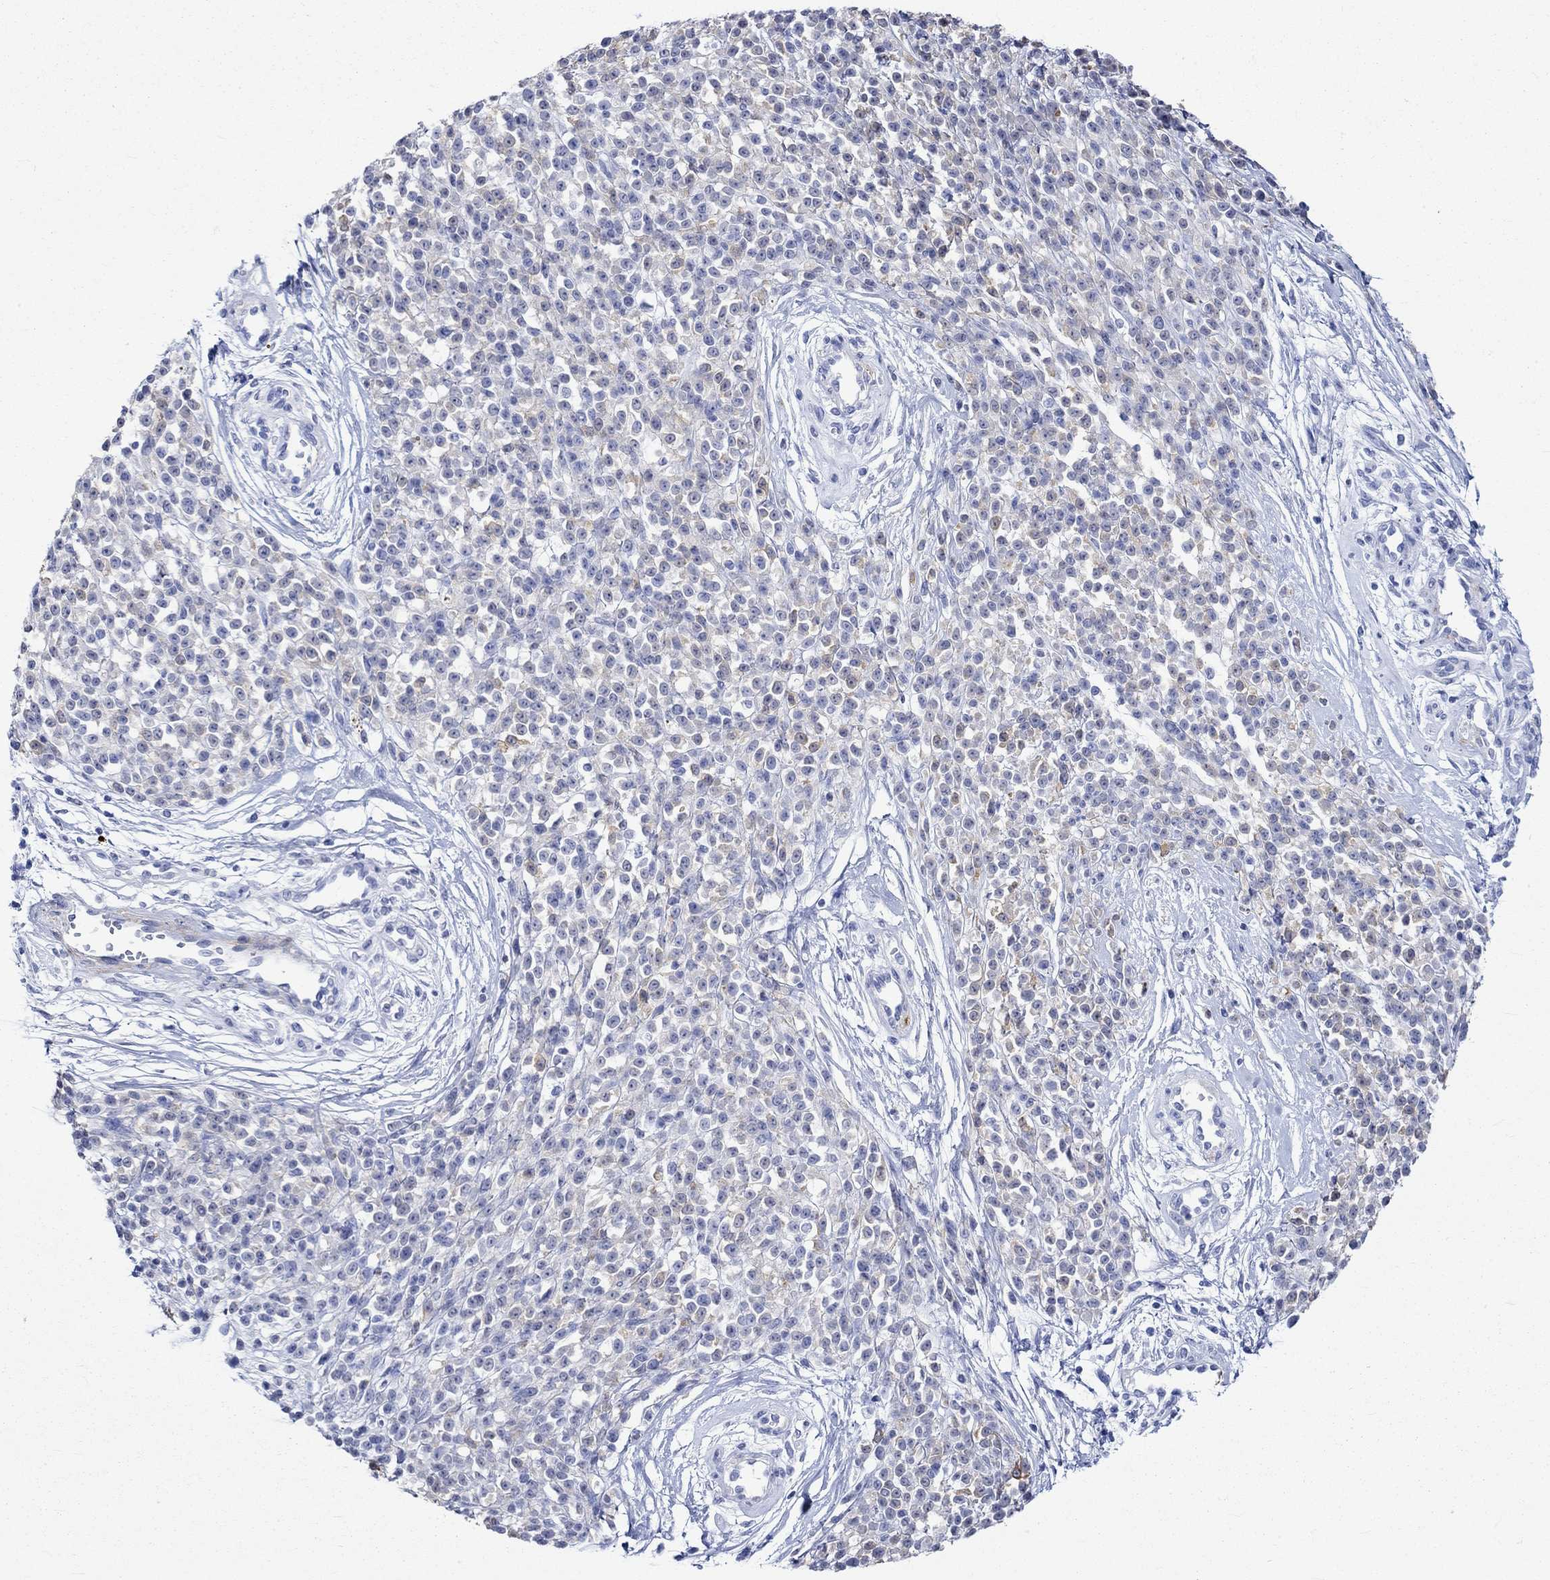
{"staining": {"intensity": "negative", "quantity": "none", "location": "none"}, "tissue": "melanoma", "cell_type": "Tumor cells", "image_type": "cancer", "snomed": [{"axis": "morphology", "description": "Malignant melanoma, NOS"}, {"axis": "topography", "description": "Skin"}, {"axis": "topography", "description": "Skin of trunk"}], "caption": "The photomicrograph displays no staining of tumor cells in malignant melanoma. (DAB (3,3'-diaminobenzidine) IHC visualized using brightfield microscopy, high magnification).", "gene": "CRYAB", "patient": {"sex": "male", "age": 74}}